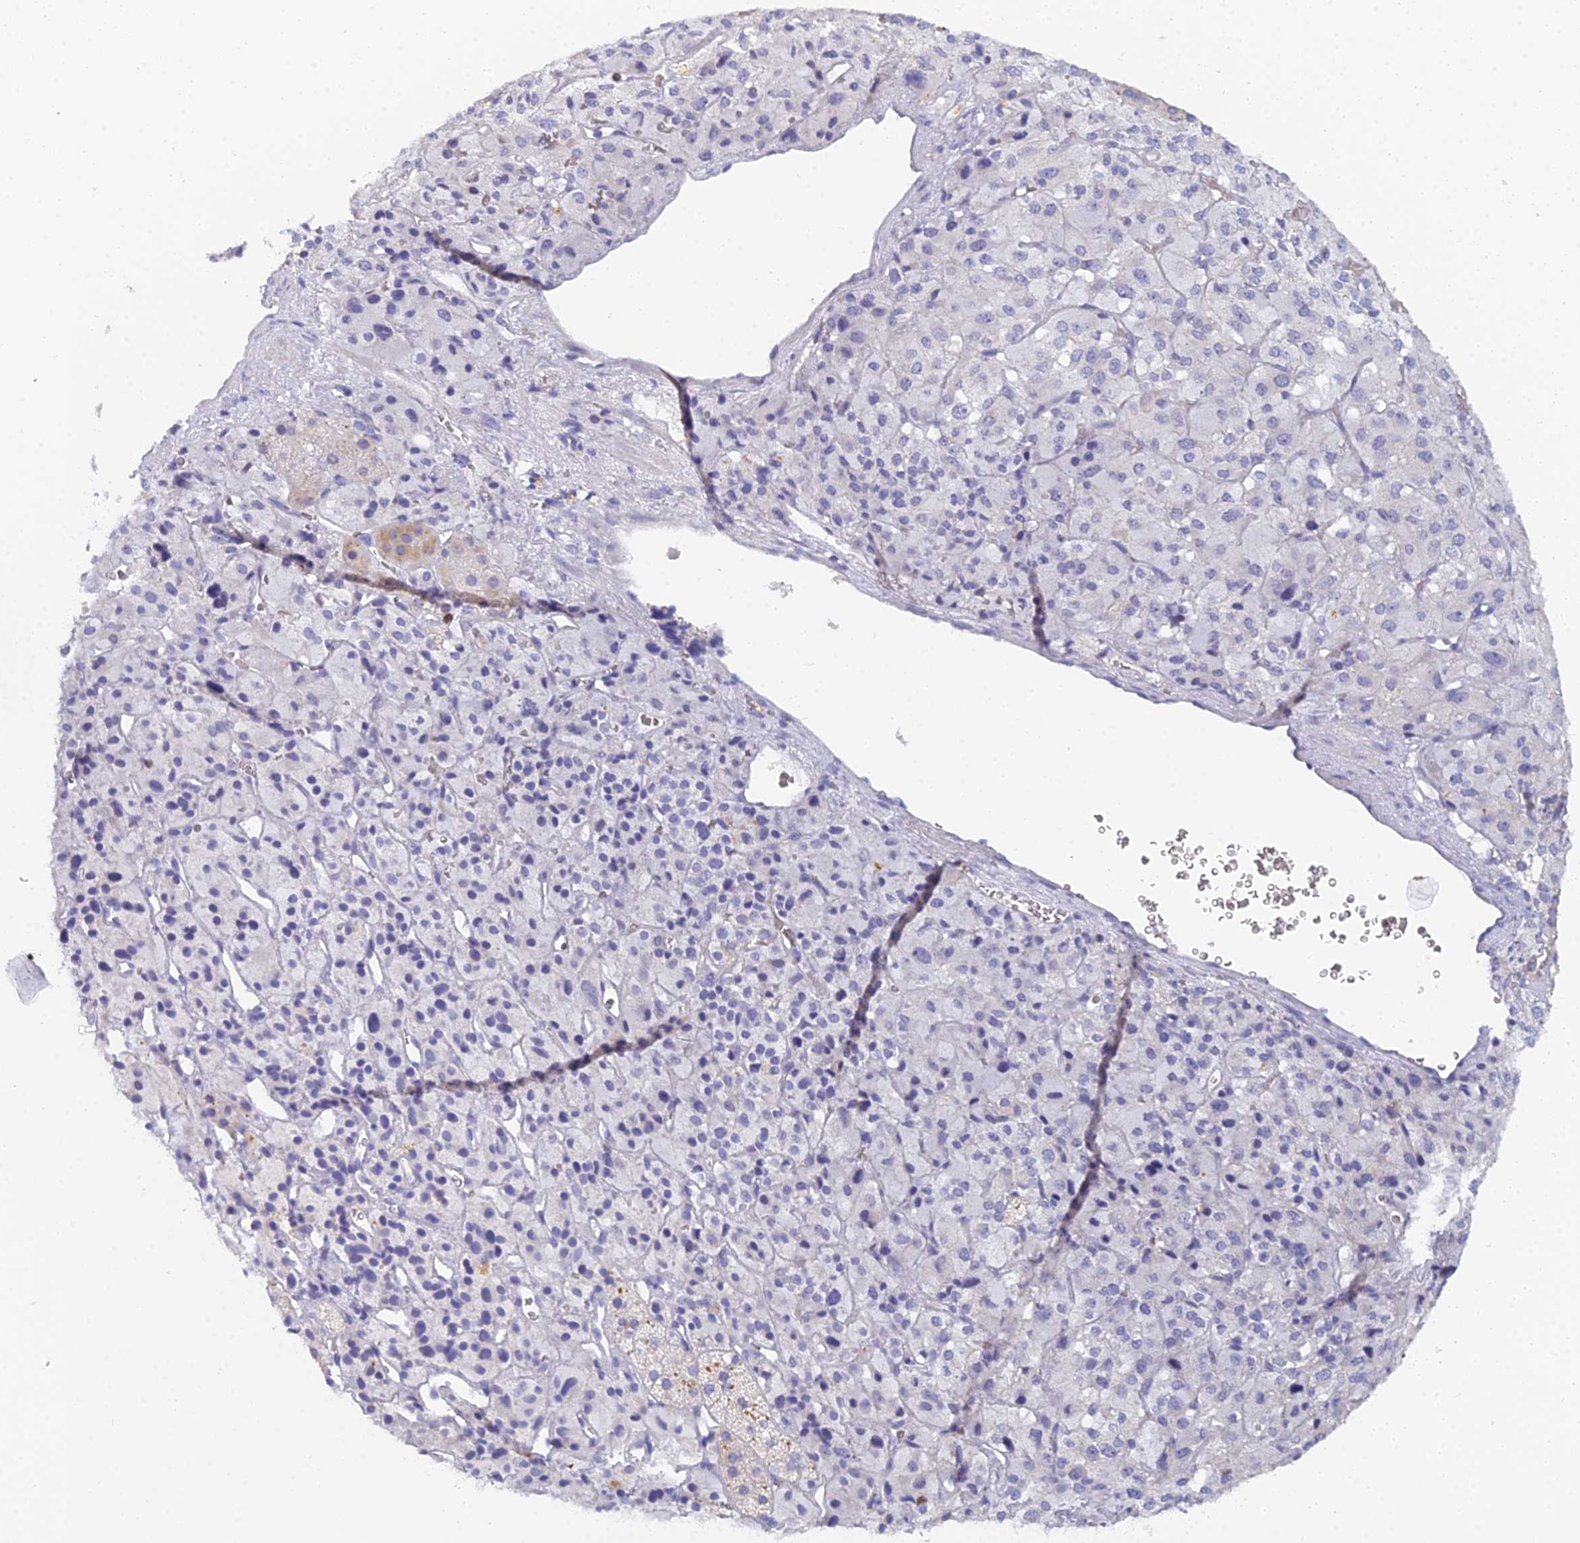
{"staining": {"intensity": "moderate", "quantity": "<25%", "location": "cytoplasmic/membranous"}, "tissue": "adrenal gland", "cell_type": "Glandular cells", "image_type": "normal", "snomed": [{"axis": "morphology", "description": "Normal tissue, NOS"}, {"axis": "topography", "description": "Adrenal gland"}], "caption": "Adrenal gland stained with a protein marker displays moderate staining in glandular cells.", "gene": "MCM2", "patient": {"sex": "female", "age": 44}}